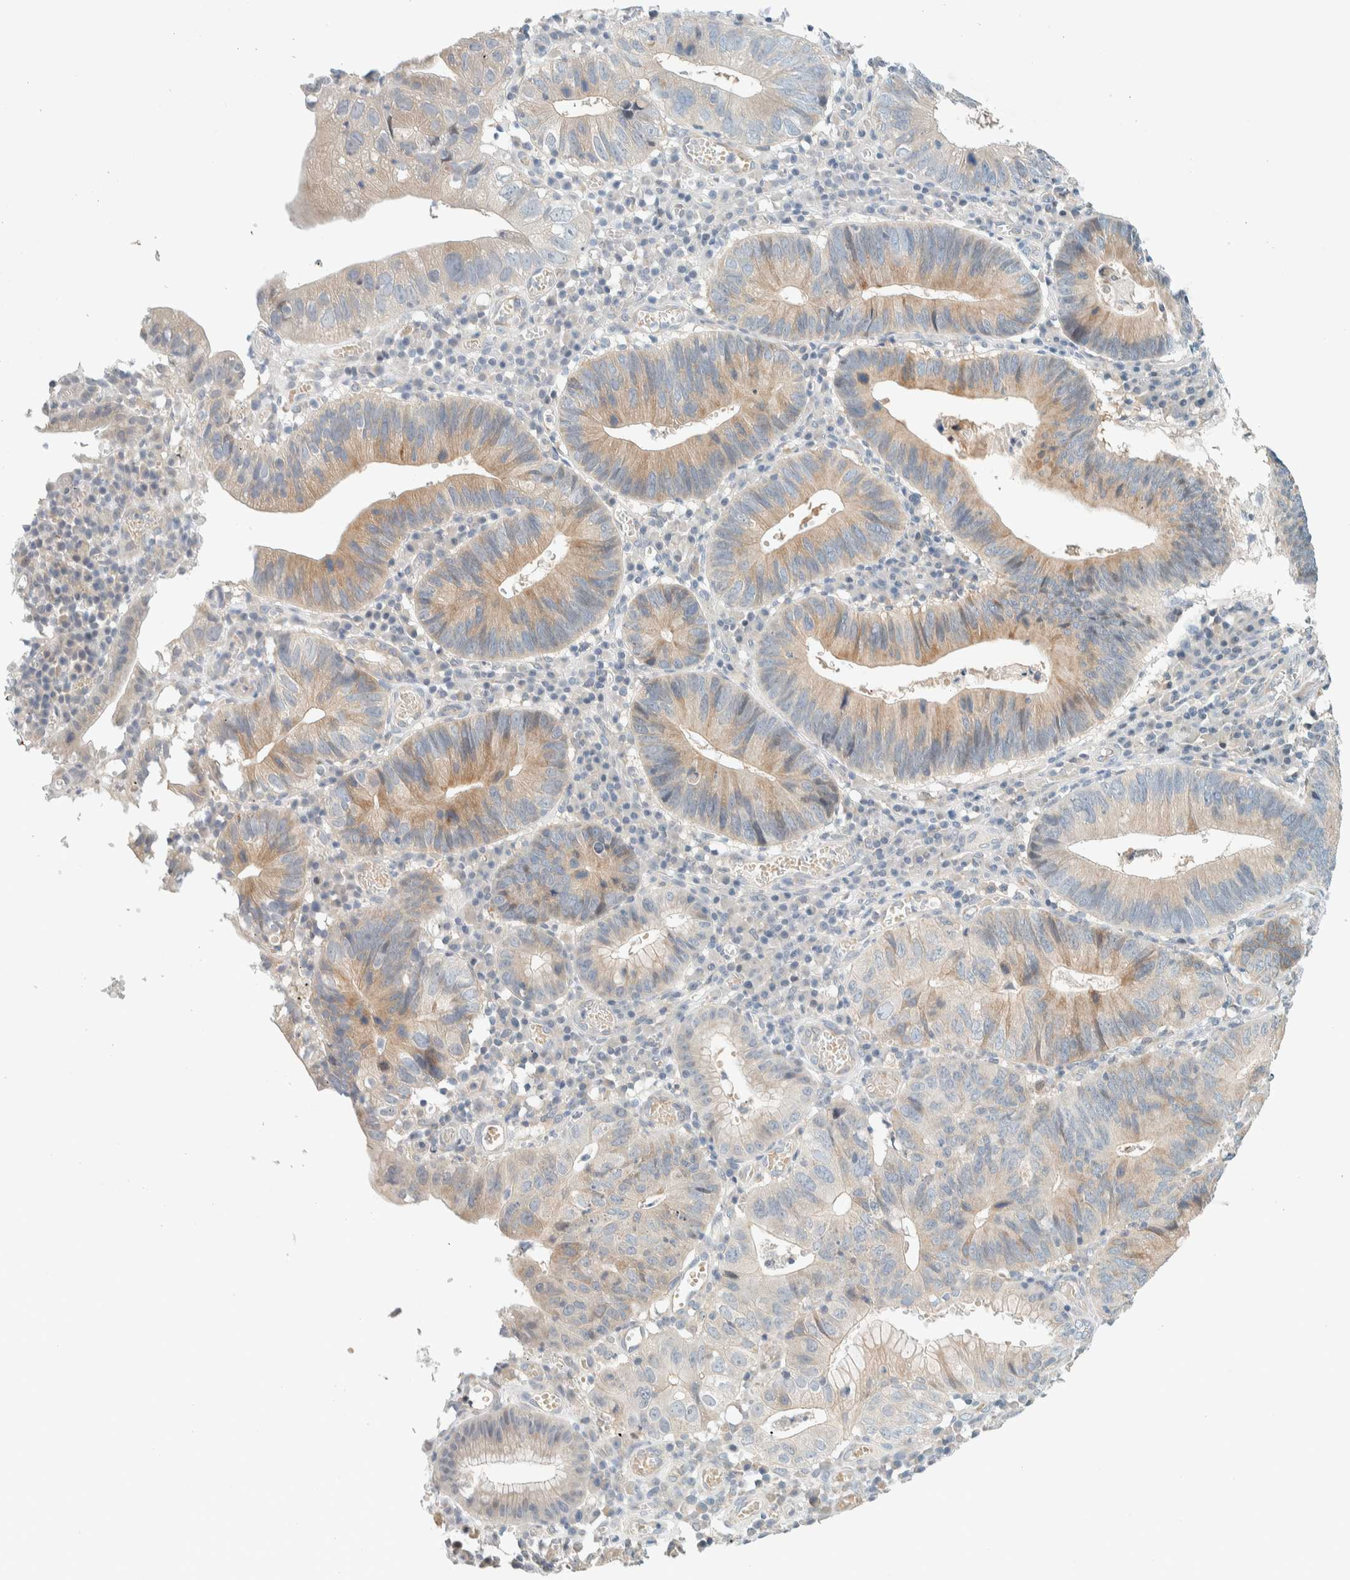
{"staining": {"intensity": "weak", "quantity": ">75%", "location": "cytoplasmic/membranous"}, "tissue": "stomach cancer", "cell_type": "Tumor cells", "image_type": "cancer", "snomed": [{"axis": "morphology", "description": "Adenocarcinoma, NOS"}, {"axis": "topography", "description": "Stomach"}], "caption": "This photomicrograph exhibits stomach cancer (adenocarcinoma) stained with immunohistochemistry (IHC) to label a protein in brown. The cytoplasmic/membranous of tumor cells show weak positivity for the protein. Nuclei are counter-stained blue.", "gene": "SUMF2", "patient": {"sex": "male", "age": 59}}